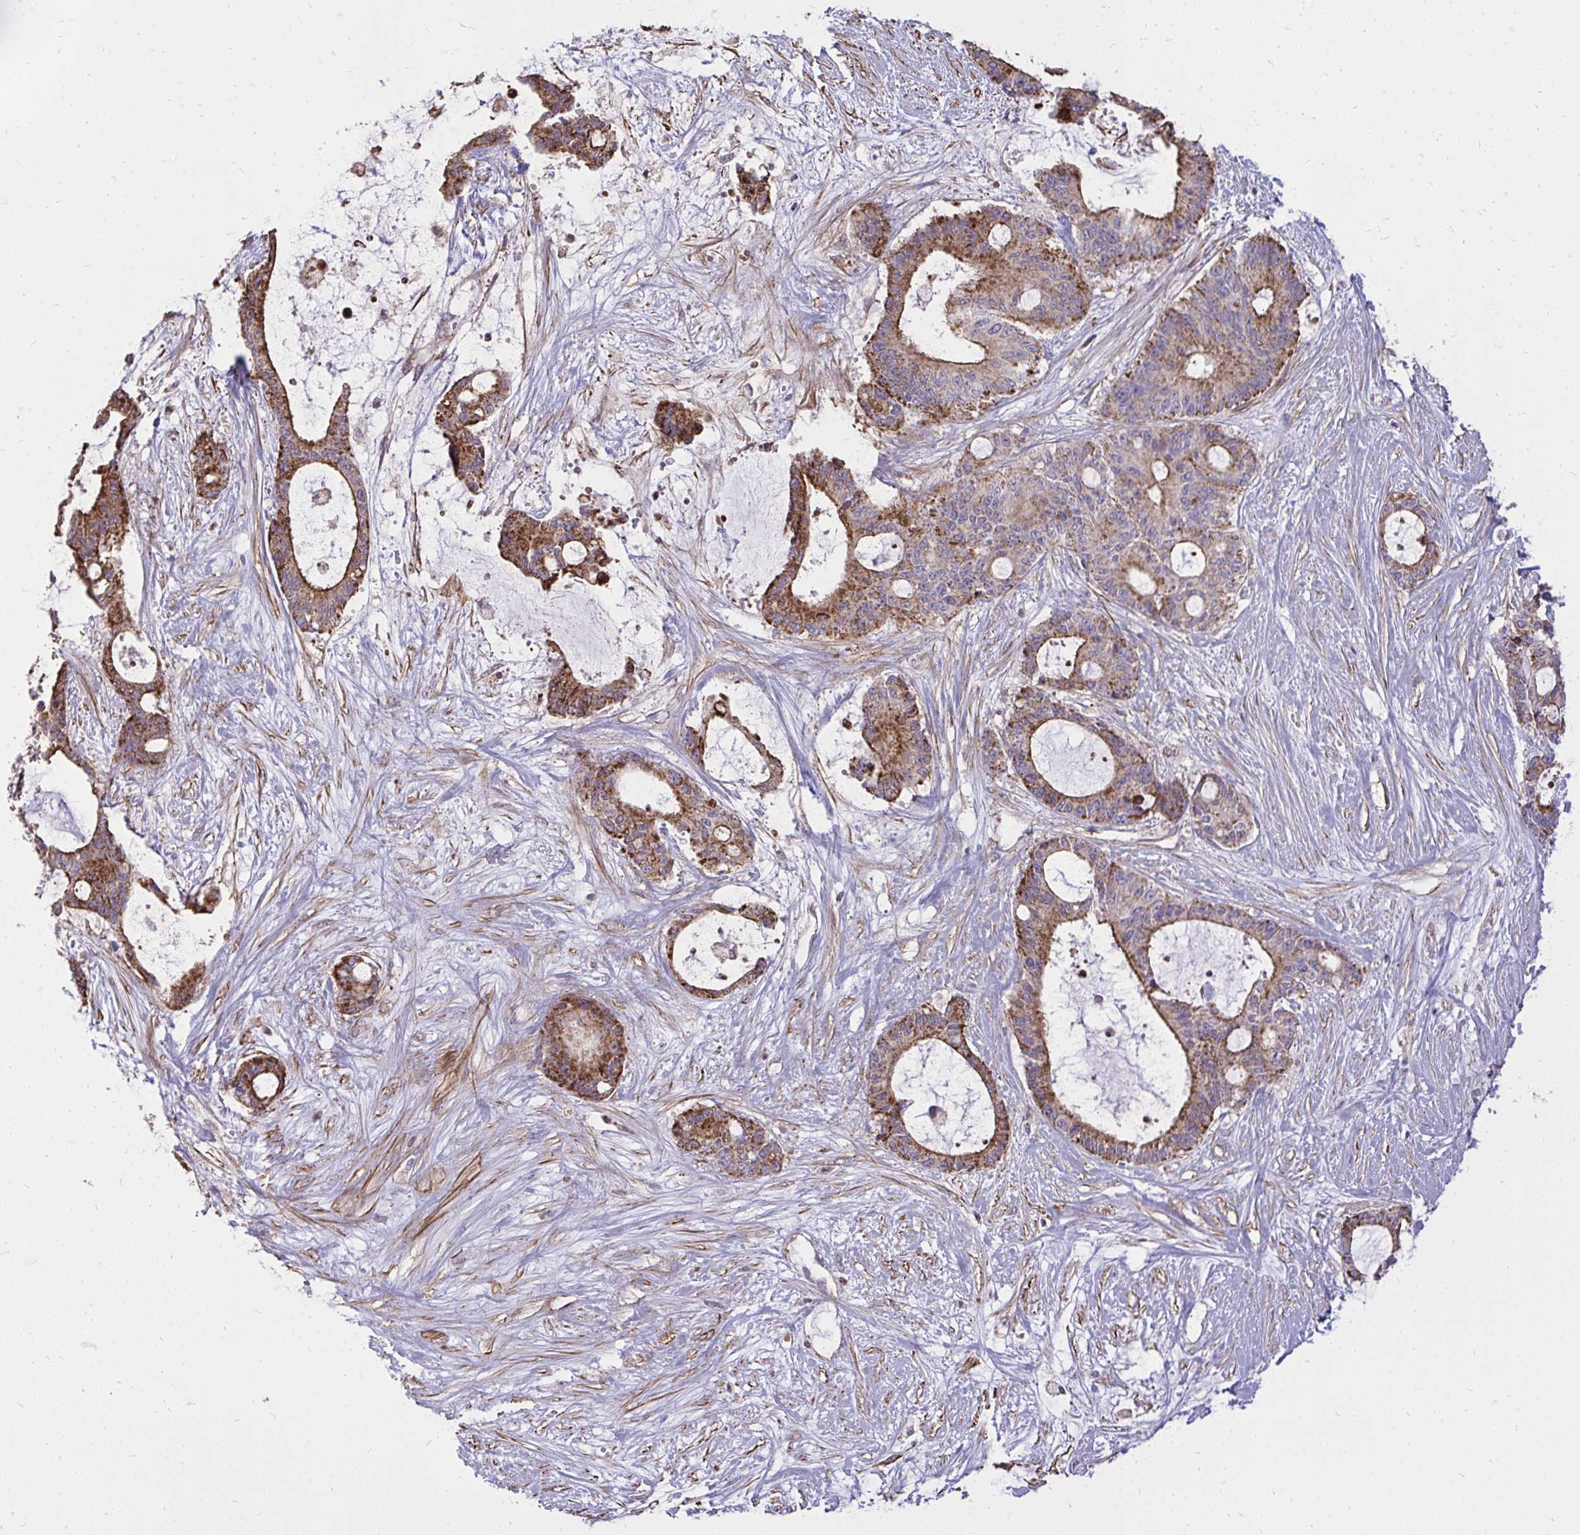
{"staining": {"intensity": "strong", "quantity": ">75%", "location": "cytoplasmic/membranous"}, "tissue": "liver cancer", "cell_type": "Tumor cells", "image_type": "cancer", "snomed": [{"axis": "morphology", "description": "Normal tissue, NOS"}, {"axis": "morphology", "description": "Cholangiocarcinoma"}, {"axis": "topography", "description": "Liver"}, {"axis": "topography", "description": "Peripheral nerve tissue"}], "caption": "IHC of liver cancer (cholangiocarcinoma) demonstrates high levels of strong cytoplasmic/membranous staining in about >75% of tumor cells.", "gene": "SLC7A5", "patient": {"sex": "female", "age": 73}}